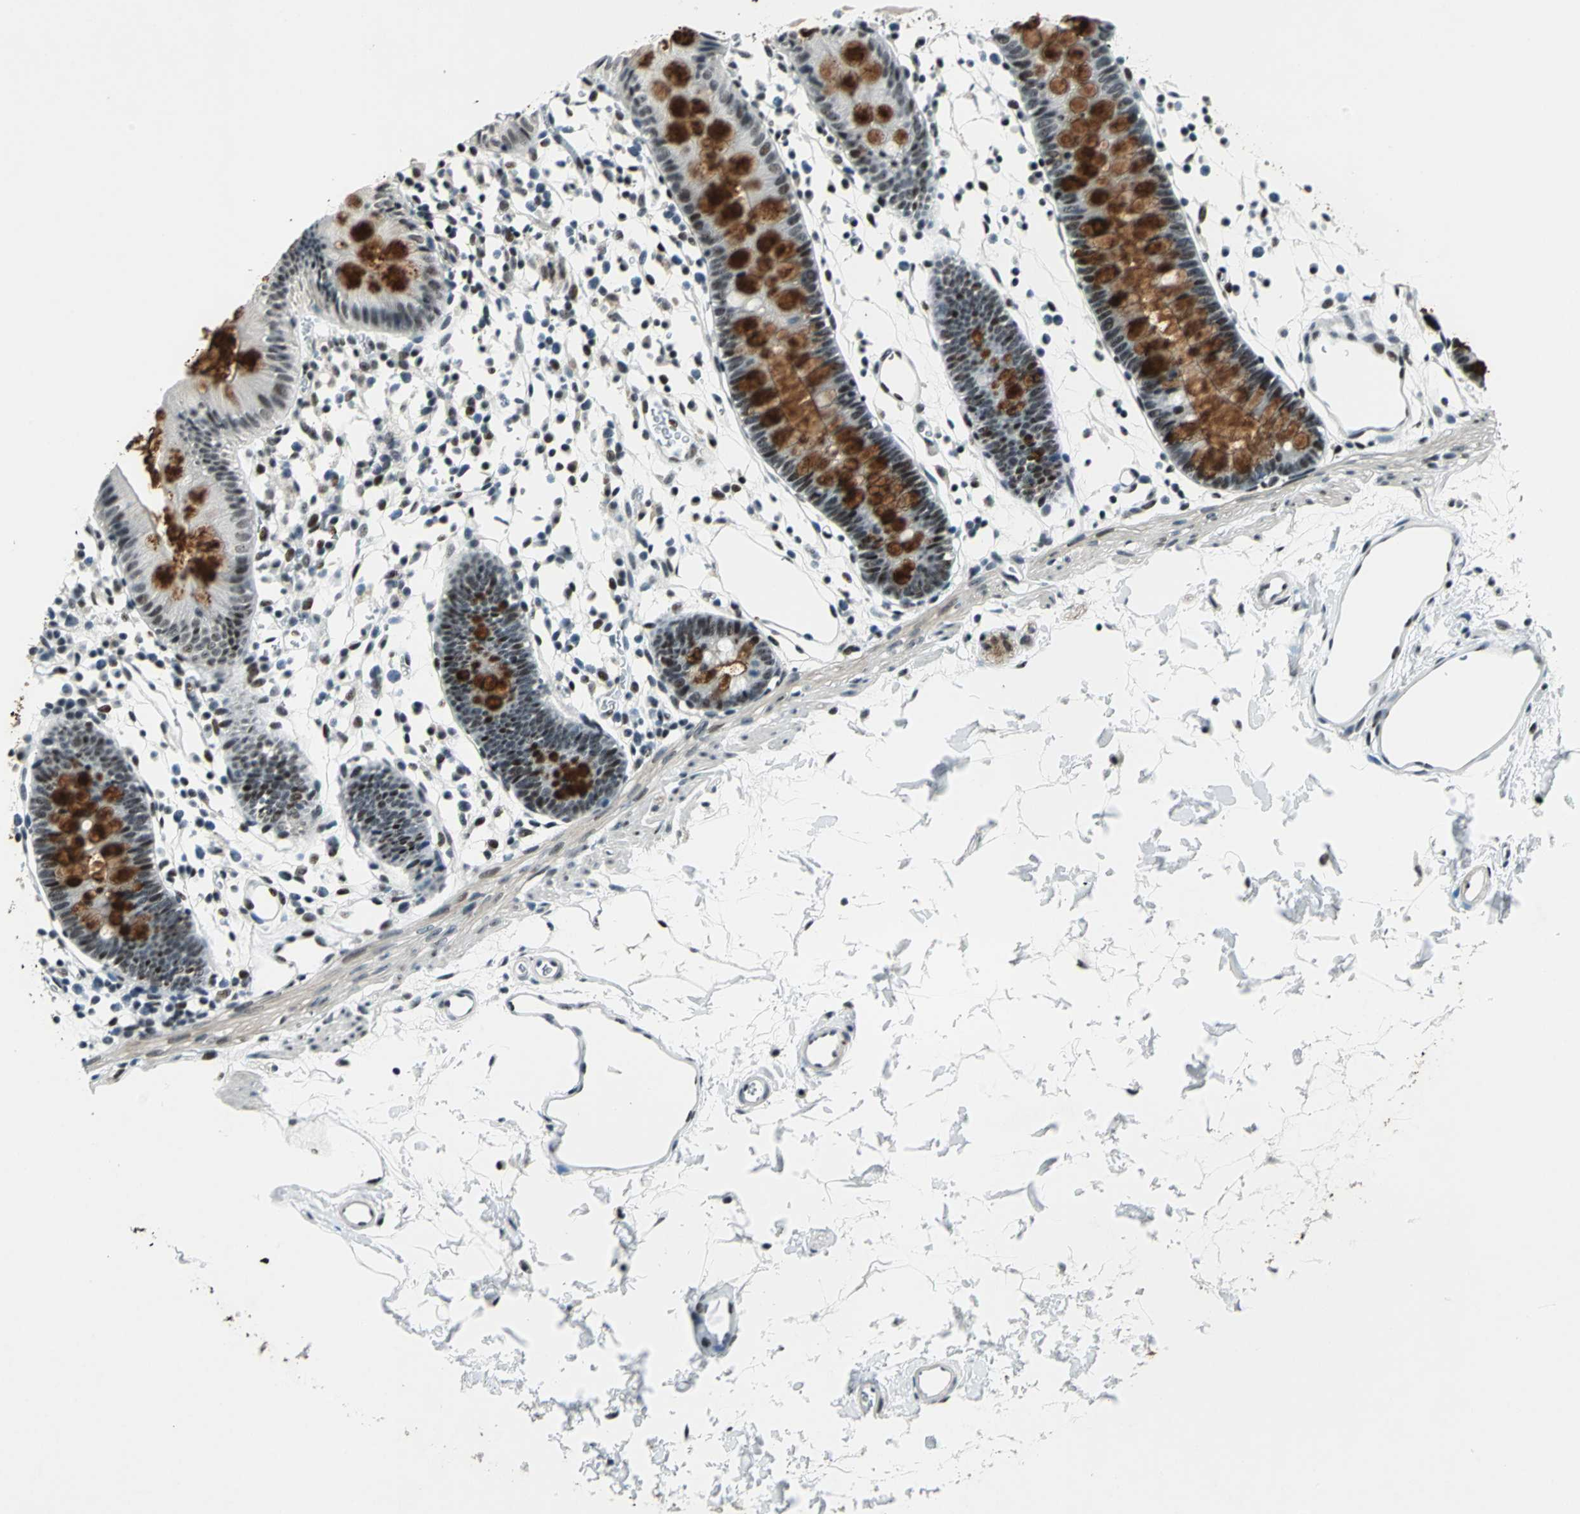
{"staining": {"intensity": "strong", "quantity": ">75%", "location": "none"}, "tissue": "colon", "cell_type": "Endothelial cells", "image_type": "normal", "snomed": [{"axis": "morphology", "description": "Normal tissue, NOS"}, {"axis": "topography", "description": "Colon"}], "caption": "Normal colon reveals strong None positivity in about >75% of endothelial cells, visualized by immunohistochemistry.", "gene": "KAT6B", "patient": {"sex": "male", "age": 14}}